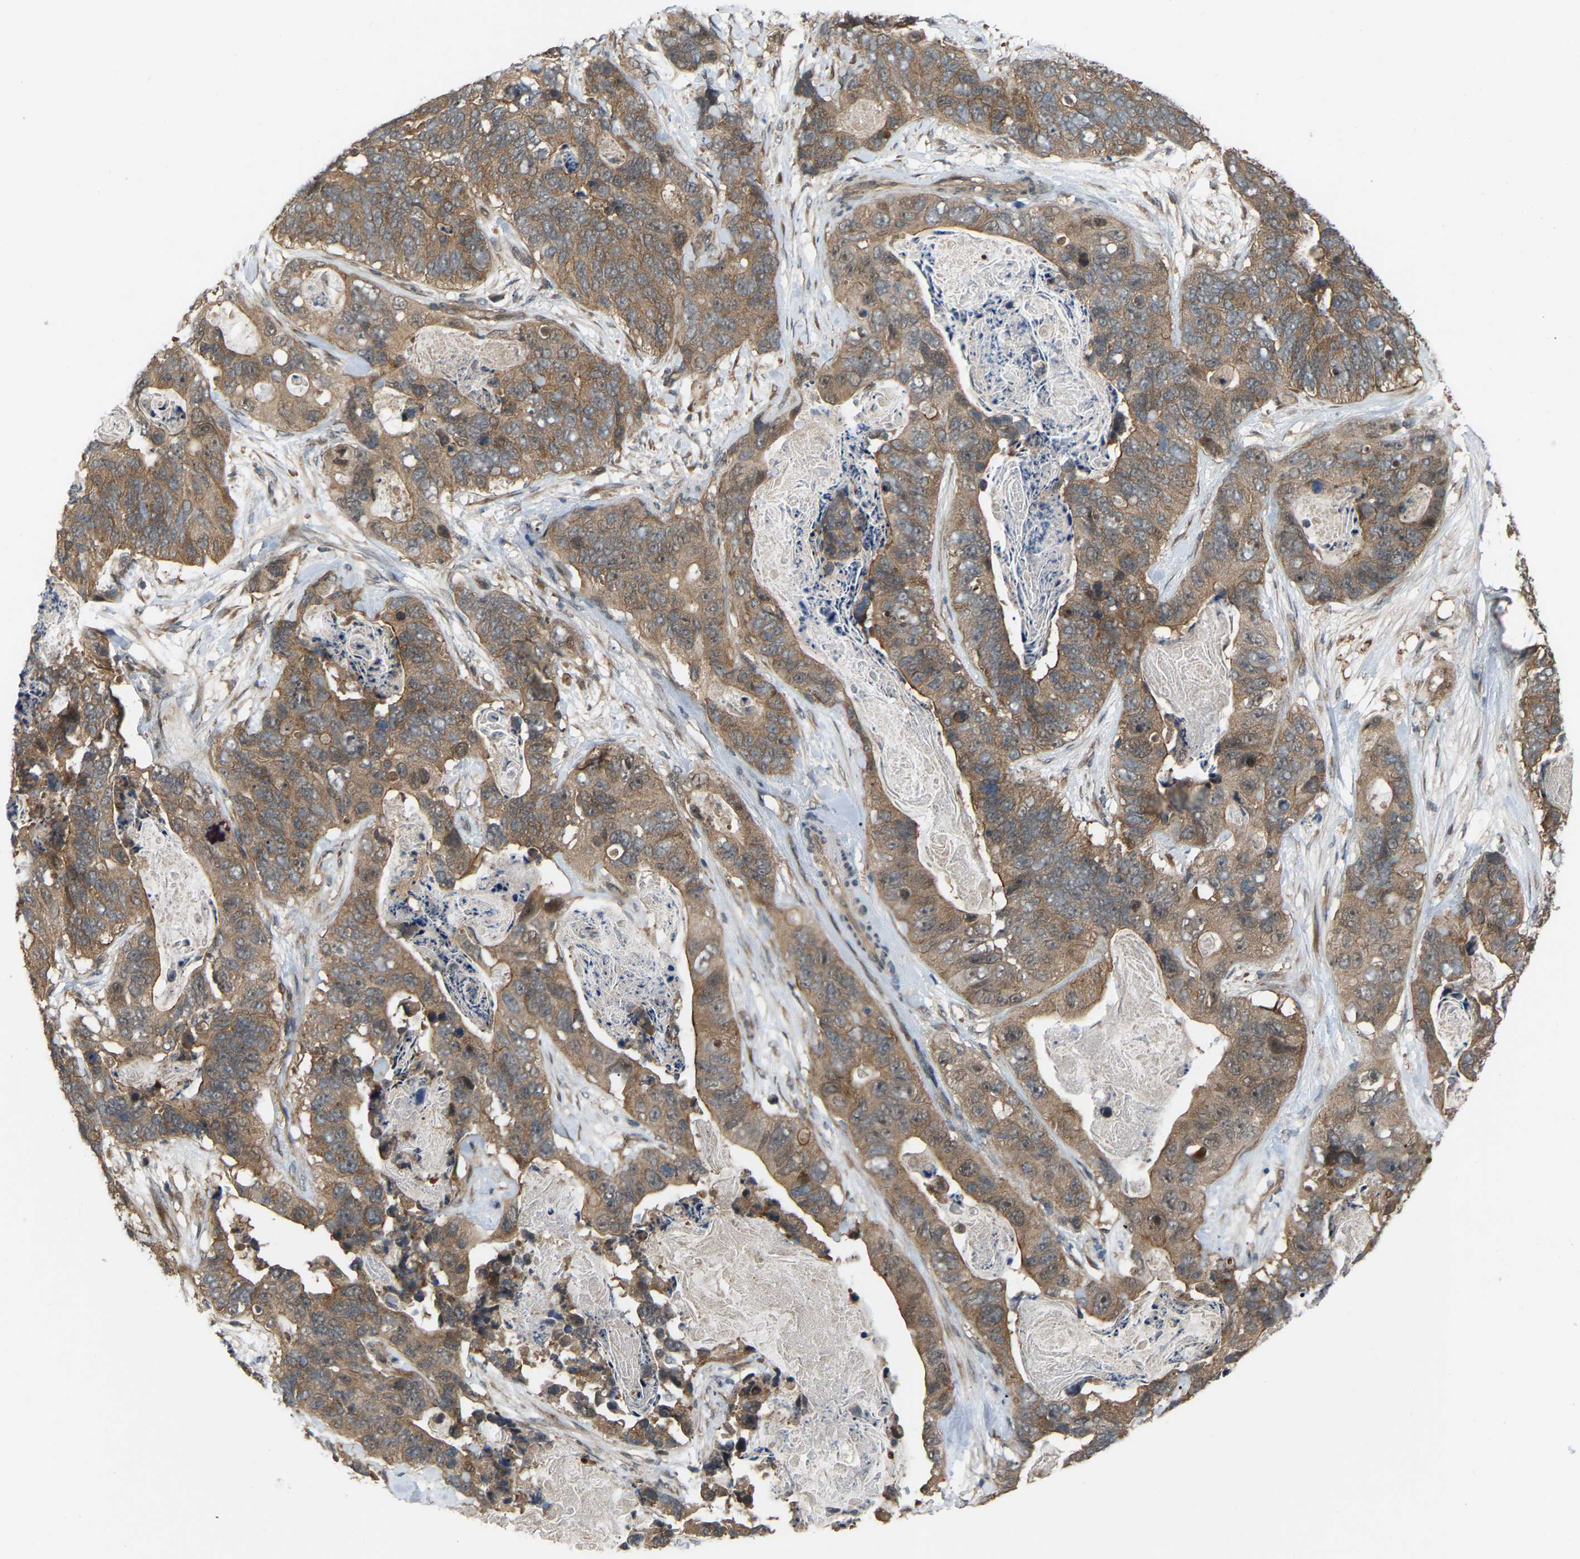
{"staining": {"intensity": "moderate", "quantity": ">75%", "location": "cytoplasmic/membranous"}, "tissue": "stomach cancer", "cell_type": "Tumor cells", "image_type": "cancer", "snomed": [{"axis": "morphology", "description": "Adenocarcinoma, NOS"}, {"axis": "topography", "description": "Stomach"}], "caption": "High-magnification brightfield microscopy of stomach adenocarcinoma stained with DAB (brown) and counterstained with hematoxylin (blue). tumor cells exhibit moderate cytoplasmic/membranous expression is identified in about>75% of cells. (brown staining indicates protein expression, while blue staining denotes nuclei).", "gene": "CROT", "patient": {"sex": "female", "age": 89}}